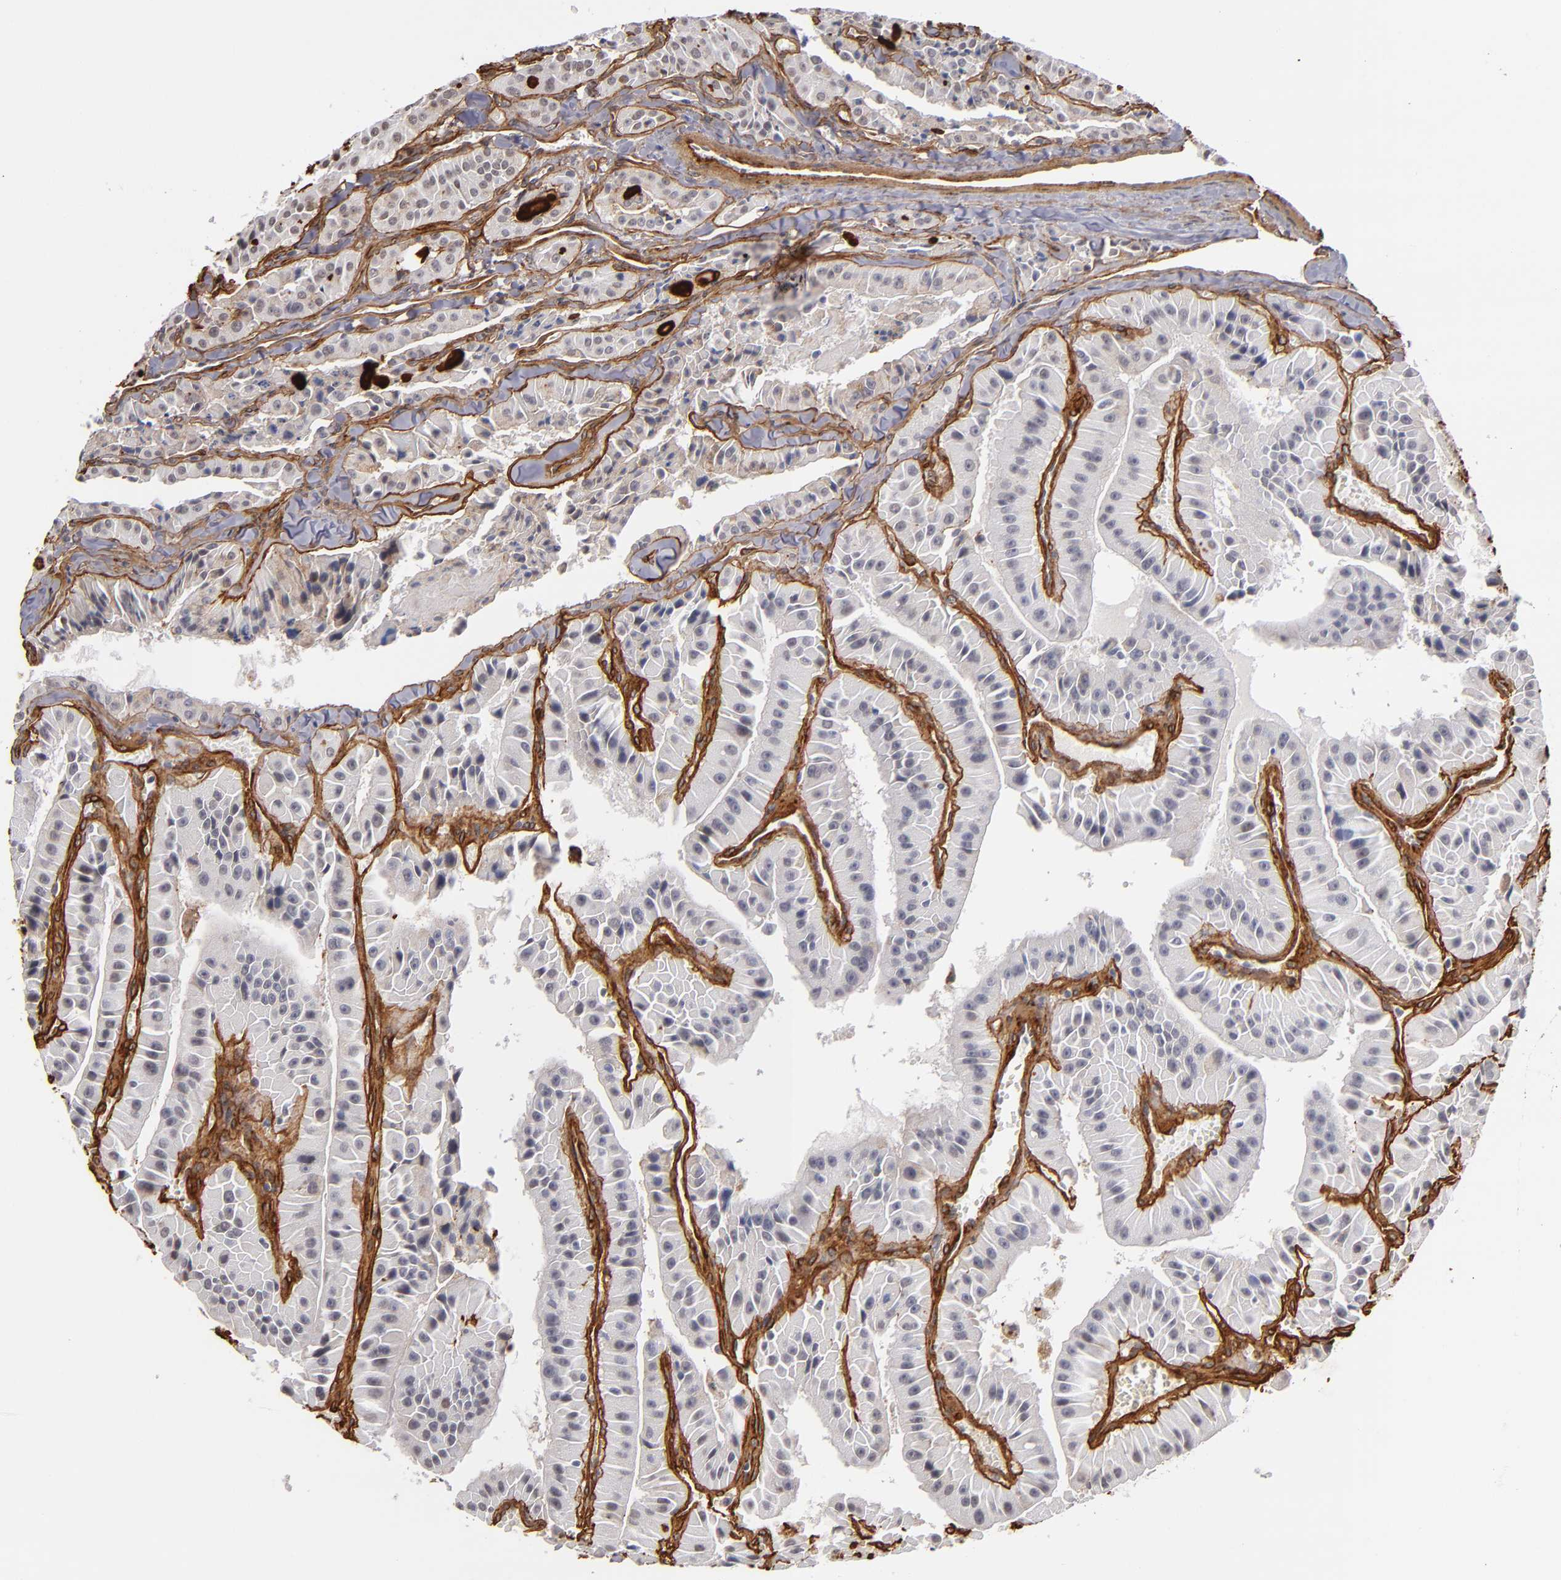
{"staining": {"intensity": "moderate", "quantity": ">75%", "location": "cytoplasmic/membranous"}, "tissue": "thyroid cancer", "cell_type": "Tumor cells", "image_type": "cancer", "snomed": [{"axis": "morphology", "description": "Carcinoma, NOS"}, {"axis": "topography", "description": "Thyroid gland"}], "caption": "About >75% of tumor cells in thyroid cancer (carcinoma) demonstrate moderate cytoplasmic/membranous protein expression as visualized by brown immunohistochemical staining.", "gene": "LAMC1", "patient": {"sex": "male", "age": 76}}